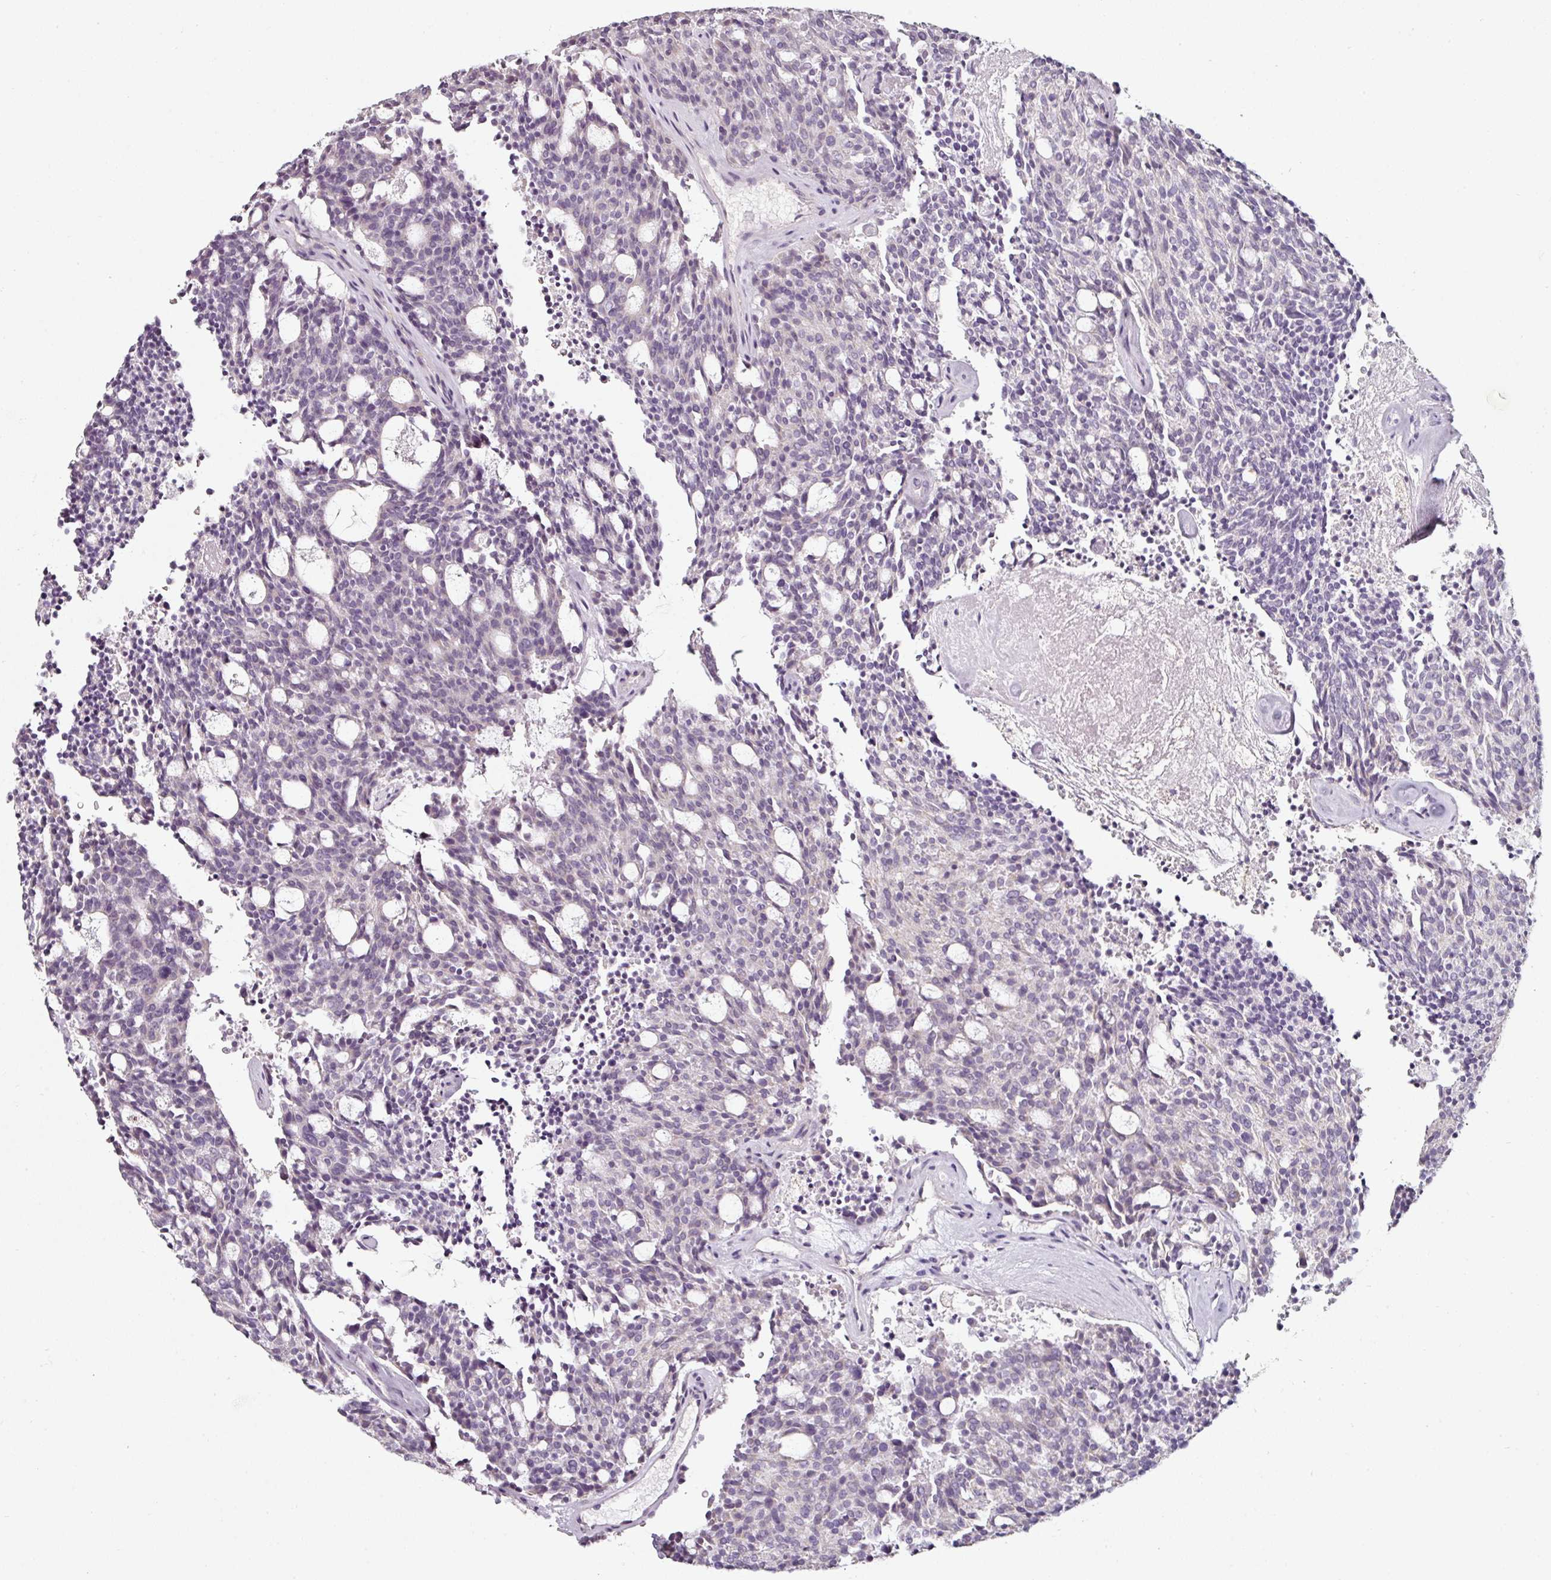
{"staining": {"intensity": "negative", "quantity": "none", "location": "none"}, "tissue": "carcinoid", "cell_type": "Tumor cells", "image_type": "cancer", "snomed": [{"axis": "morphology", "description": "Carcinoid, malignant, NOS"}, {"axis": "topography", "description": "Pancreas"}], "caption": "Micrograph shows no significant protein positivity in tumor cells of carcinoid. The staining is performed using DAB brown chromogen with nuclei counter-stained in using hematoxylin.", "gene": "CAP2", "patient": {"sex": "female", "age": 54}}